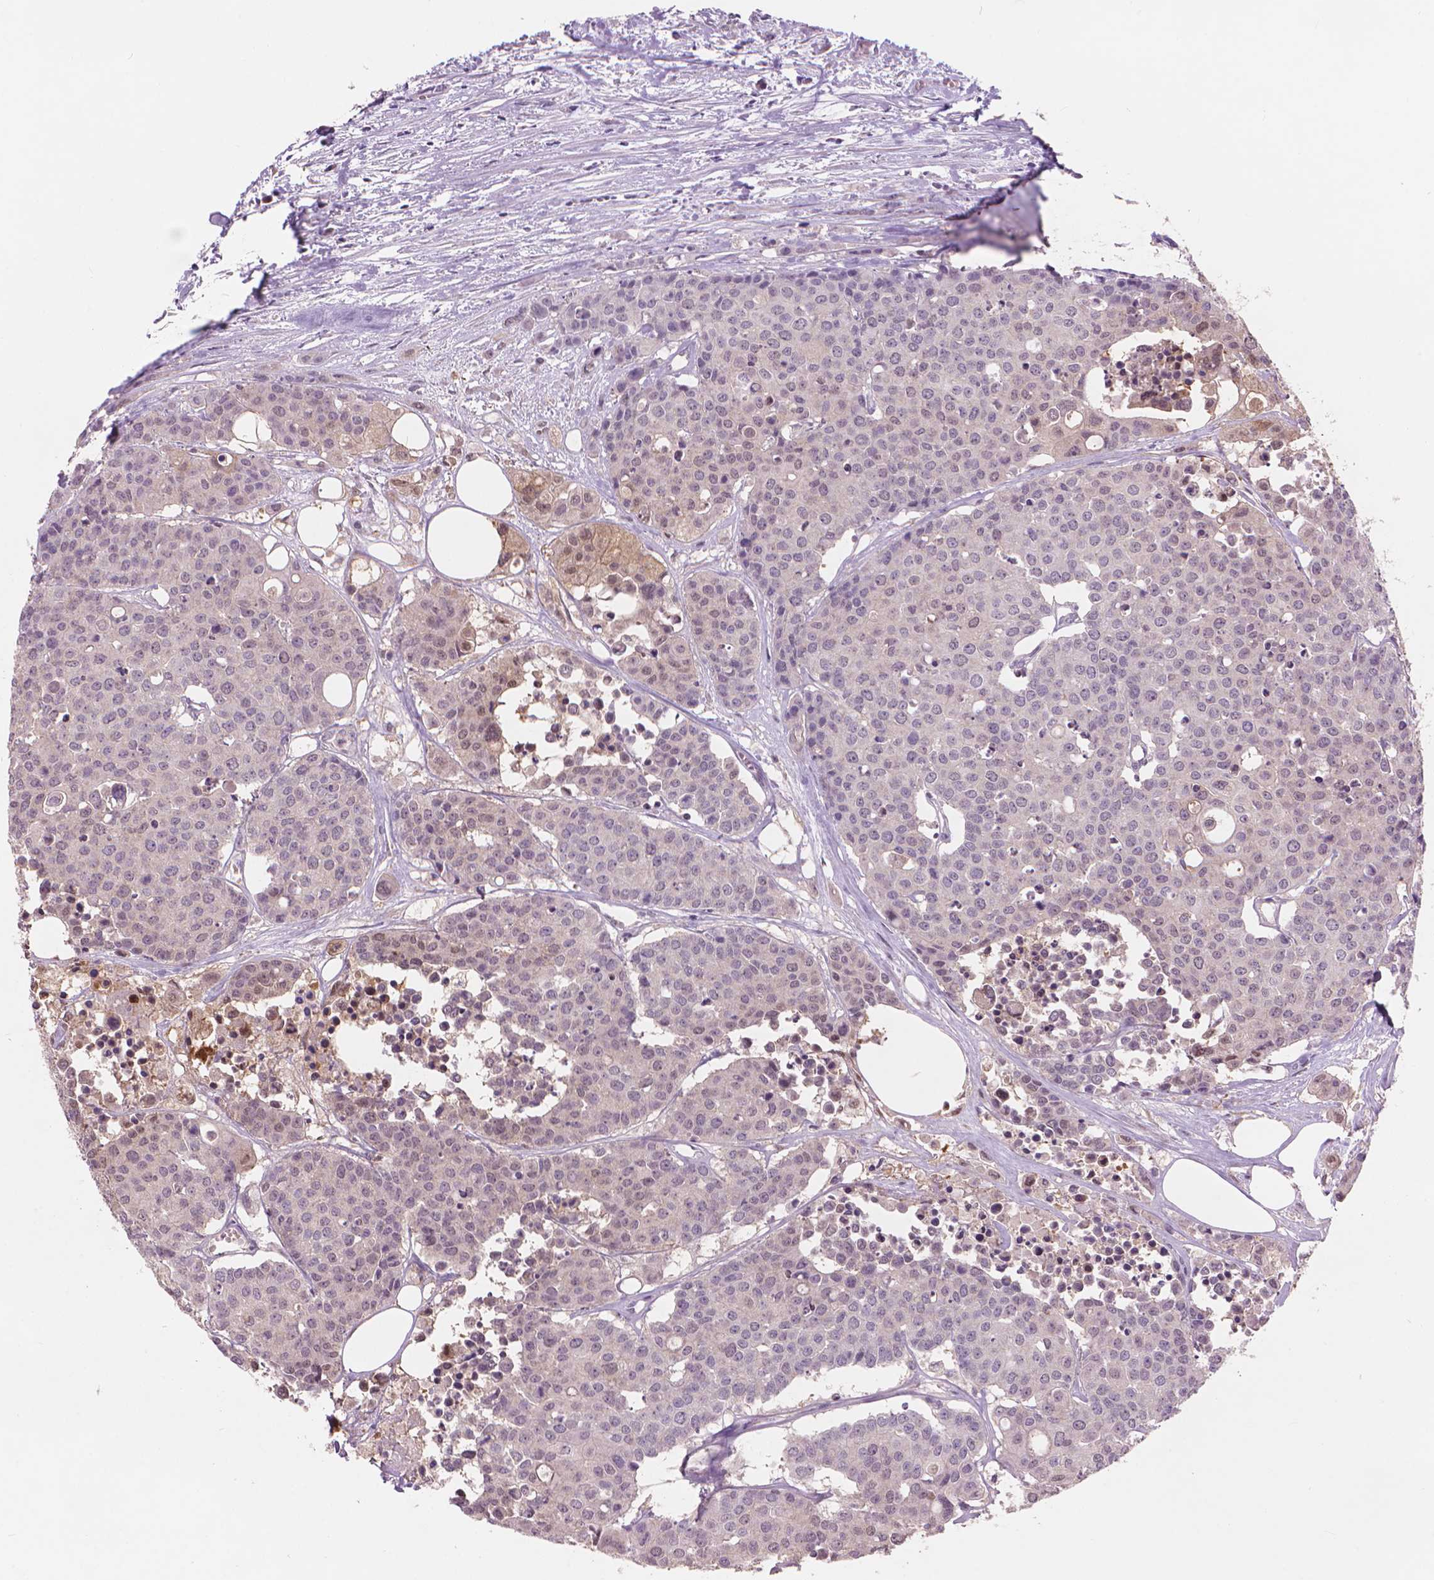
{"staining": {"intensity": "negative", "quantity": "none", "location": "none"}, "tissue": "carcinoid", "cell_type": "Tumor cells", "image_type": "cancer", "snomed": [{"axis": "morphology", "description": "Carcinoid, malignant, NOS"}, {"axis": "topography", "description": "Colon"}], "caption": "Immunohistochemical staining of carcinoid shows no significant staining in tumor cells.", "gene": "ENO2", "patient": {"sex": "male", "age": 81}}